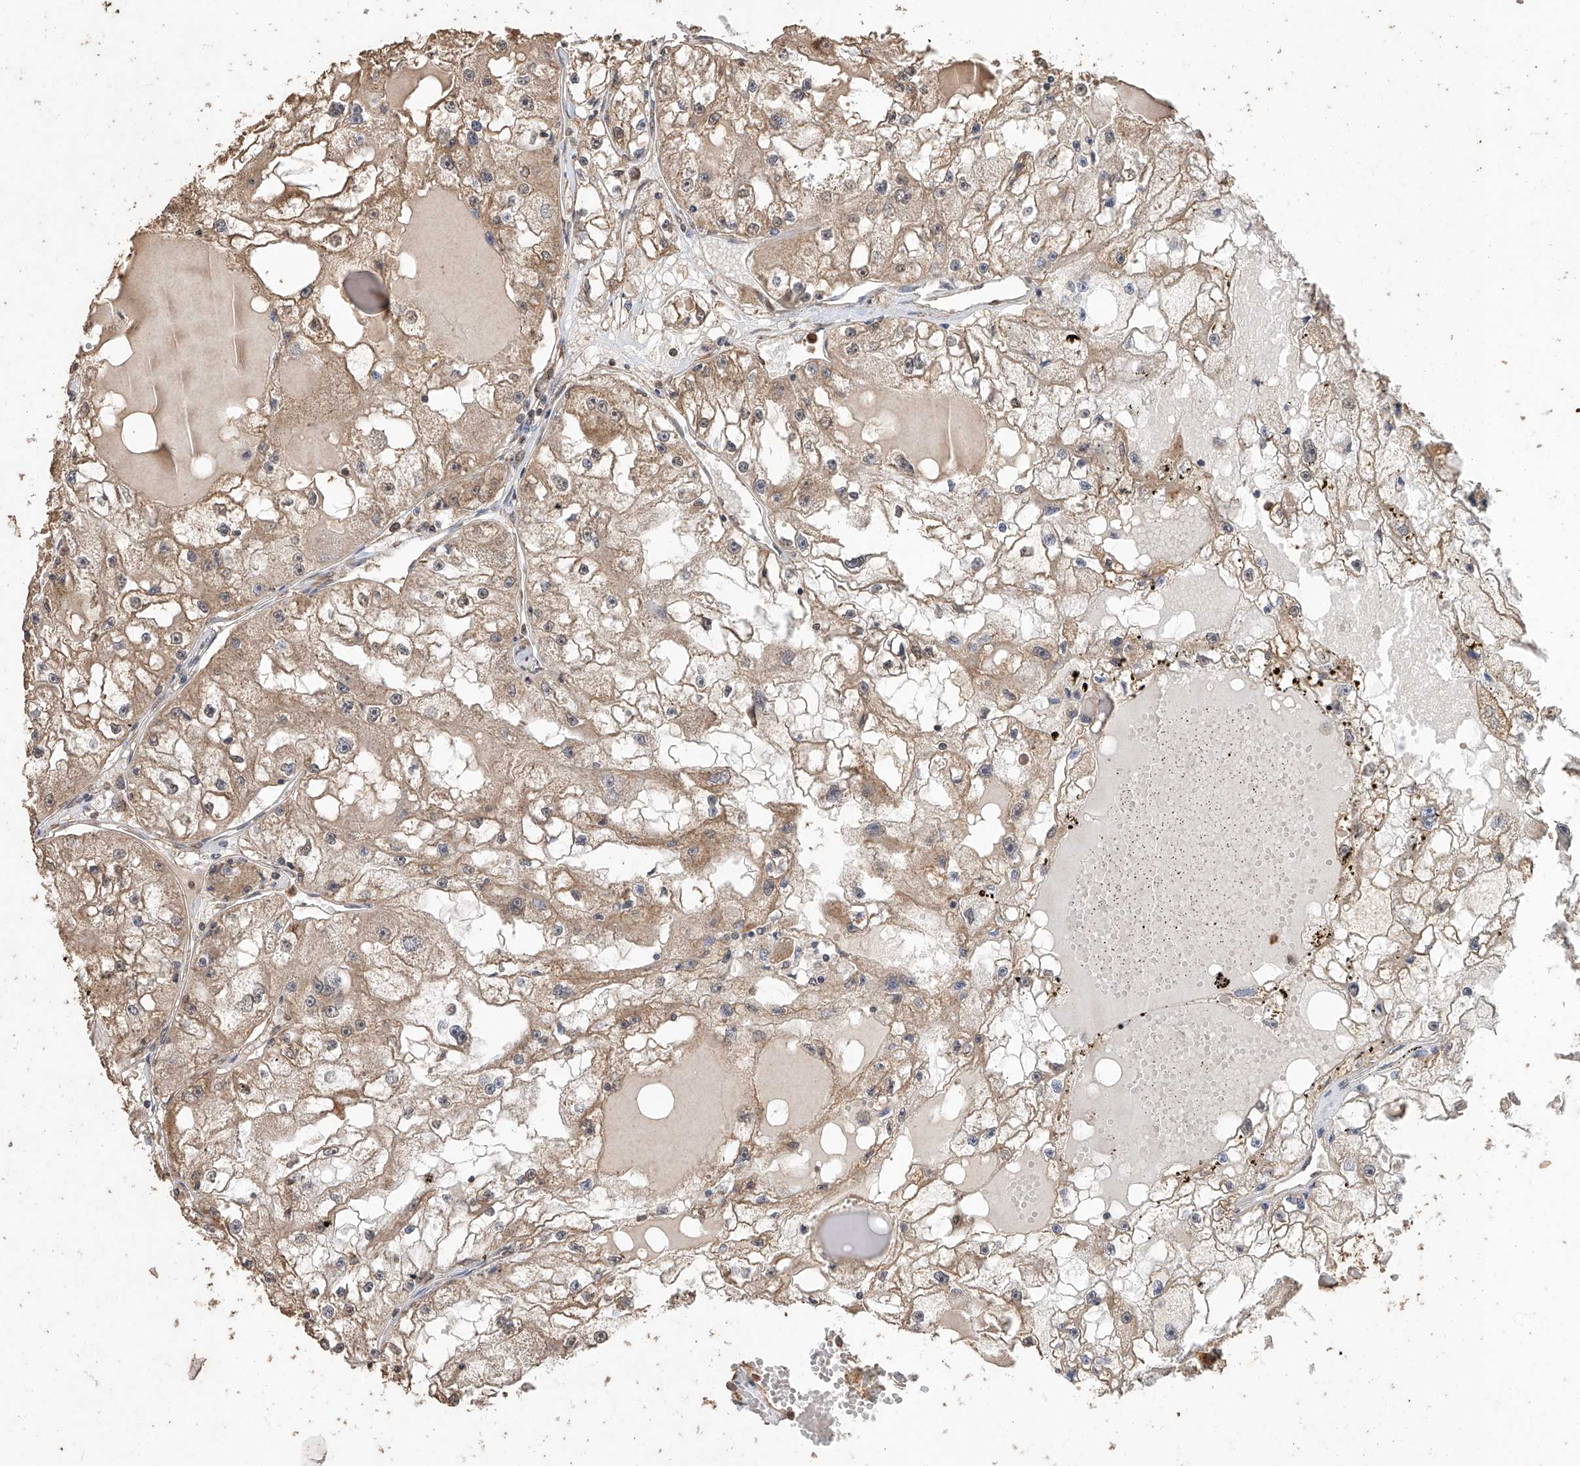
{"staining": {"intensity": "moderate", "quantity": ">75%", "location": "cytoplasmic/membranous"}, "tissue": "renal cancer", "cell_type": "Tumor cells", "image_type": "cancer", "snomed": [{"axis": "morphology", "description": "Adenocarcinoma, NOS"}, {"axis": "topography", "description": "Kidney"}], "caption": "Immunohistochemical staining of renal cancer (adenocarcinoma) shows moderate cytoplasmic/membranous protein expression in approximately >75% of tumor cells.", "gene": "ELOVL1", "patient": {"sex": "male", "age": 56}}